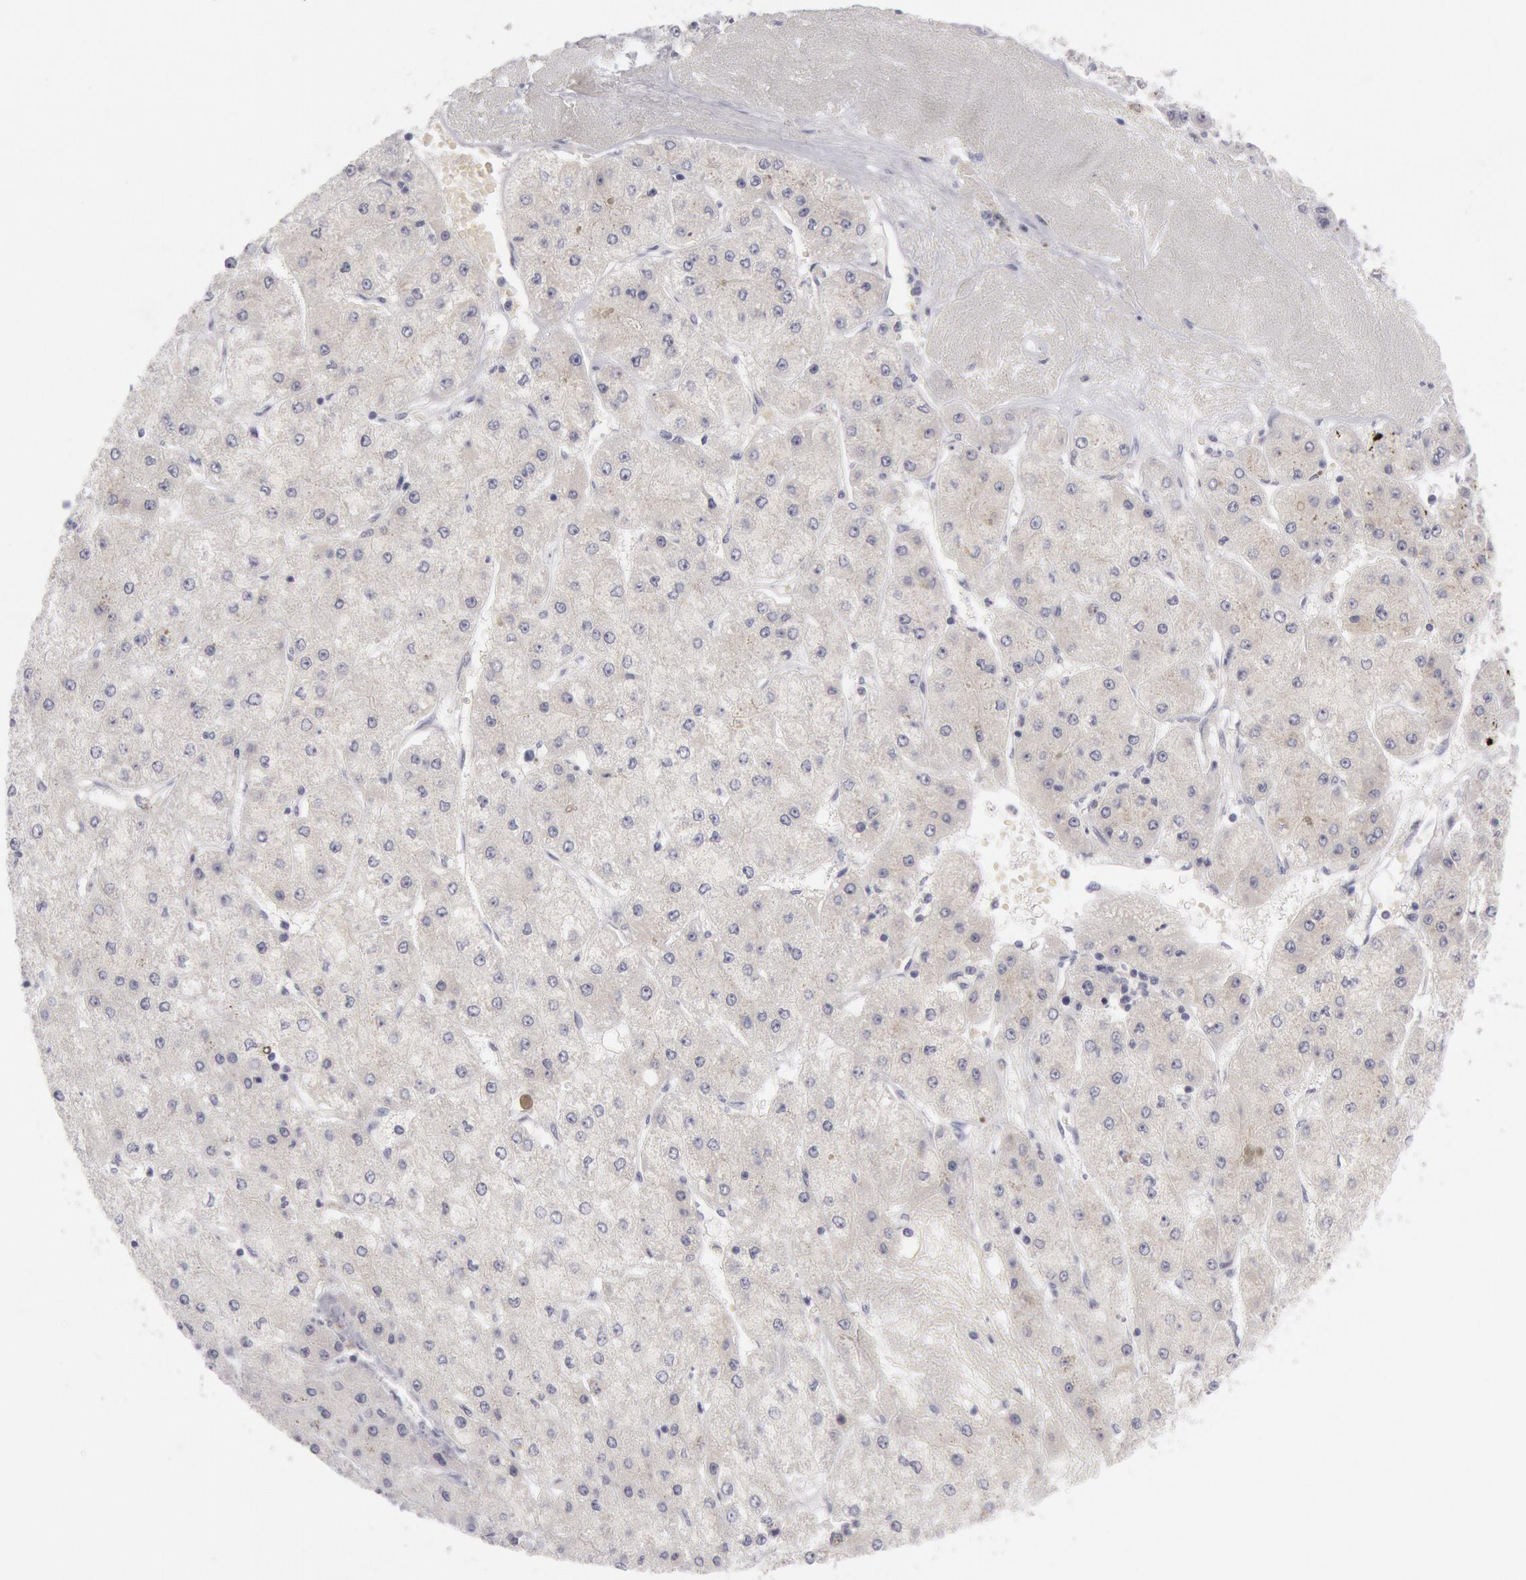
{"staining": {"intensity": "negative", "quantity": "none", "location": "none"}, "tissue": "liver cancer", "cell_type": "Tumor cells", "image_type": "cancer", "snomed": [{"axis": "morphology", "description": "Carcinoma, Hepatocellular, NOS"}, {"axis": "topography", "description": "Liver"}], "caption": "Tumor cells are negative for protein expression in human hepatocellular carcinoma (liver).", "gene": "KRT16", "patient": {"sex": "female", "age": 52}}